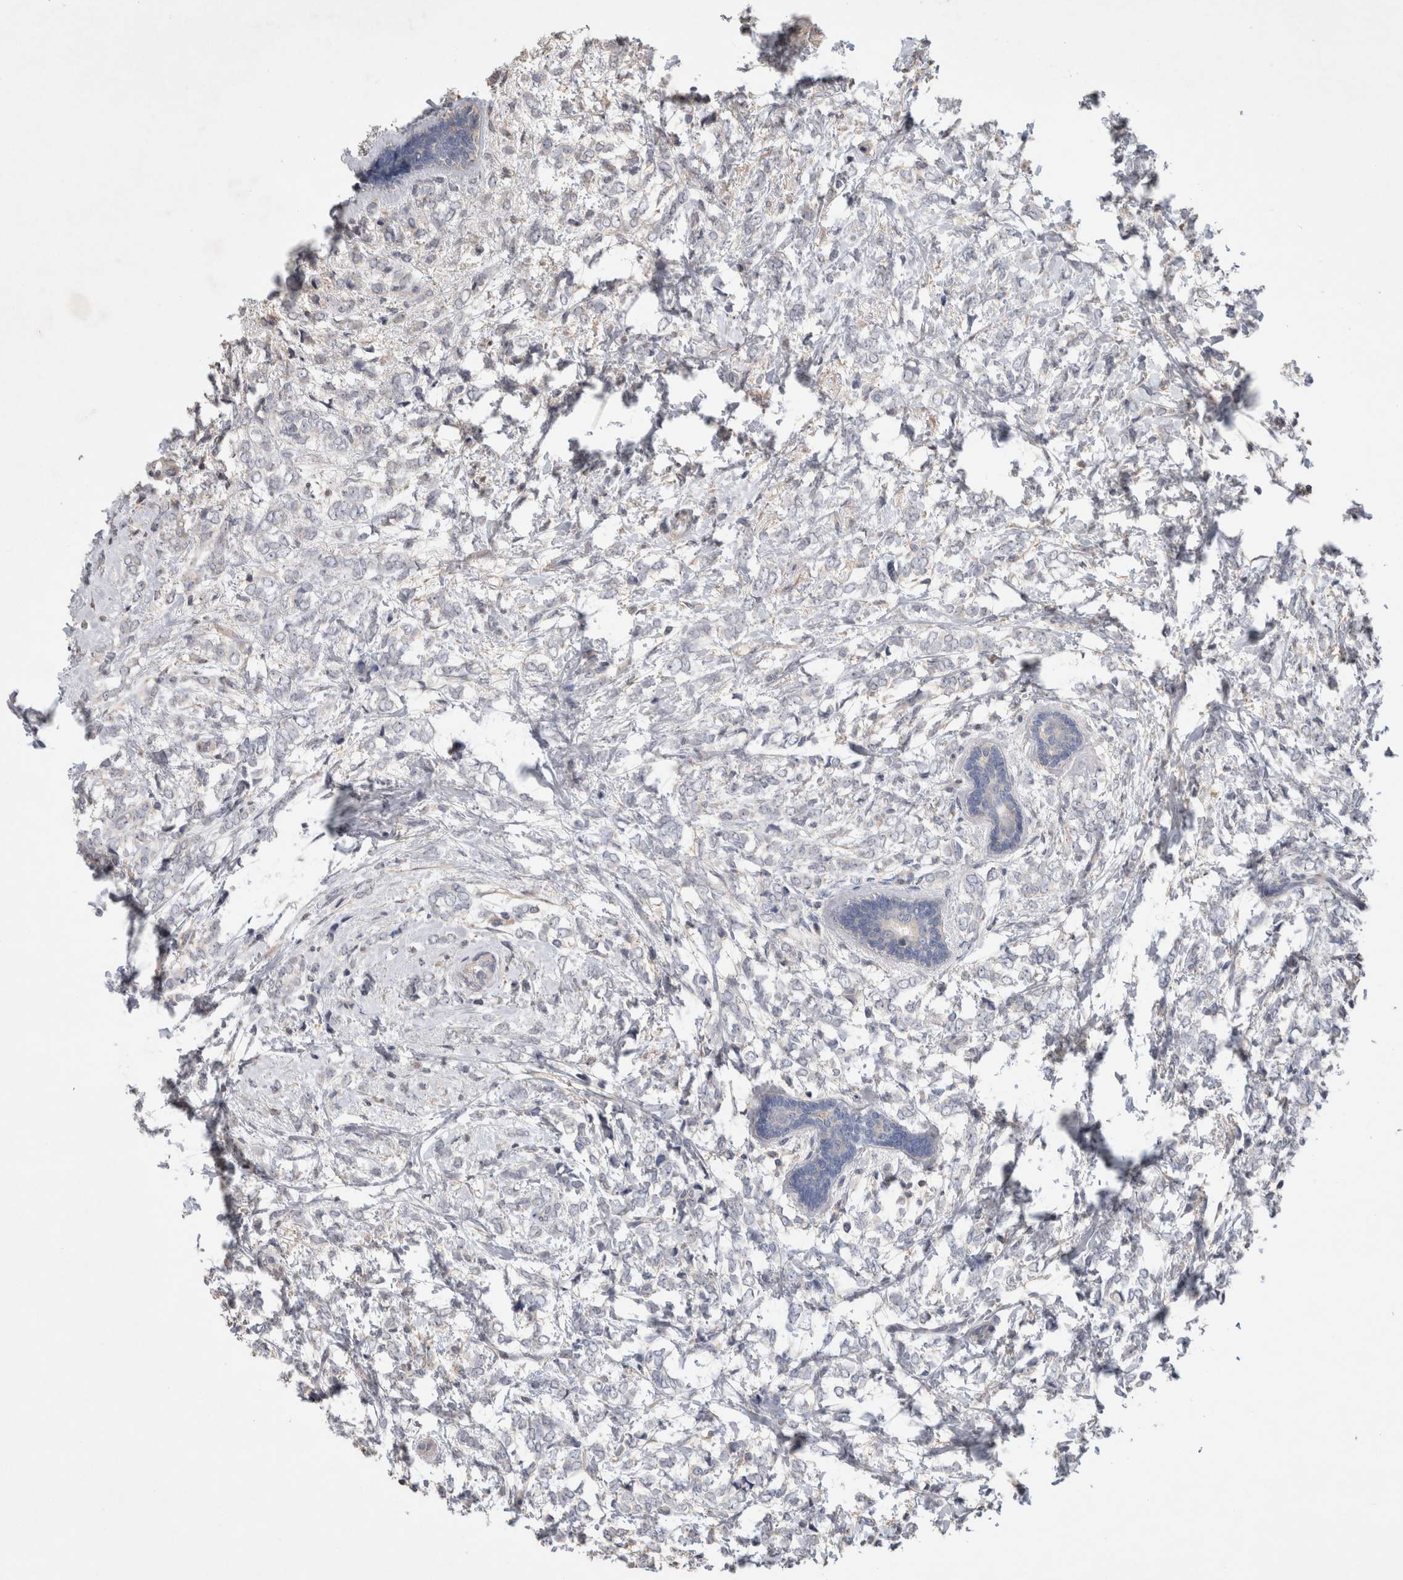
{"staining": {"intensity": "negative", "quantity": "none", "location": "none"}, "tissue": "breast cancer", "cell_type": "Tumor cells", "image_type": "cancer", "snomed": [{"axis": "morphology", "description": "Normal tissue, NOS"}, {"axis": "morphology", "description": "Lobular carcinoma"}, {"axis": "topography", "description": "Breast"}], "caption": "Immunohistochemical staining of human lobular carcinoma (breast) exhibits no significant positivity in tumor cells. (DAB (3,3'-diaminobenzidine) IHC with hematoxylin counter stain).", "gene": "TRIM5", "patient": {"sex": "female", "age": 47}}